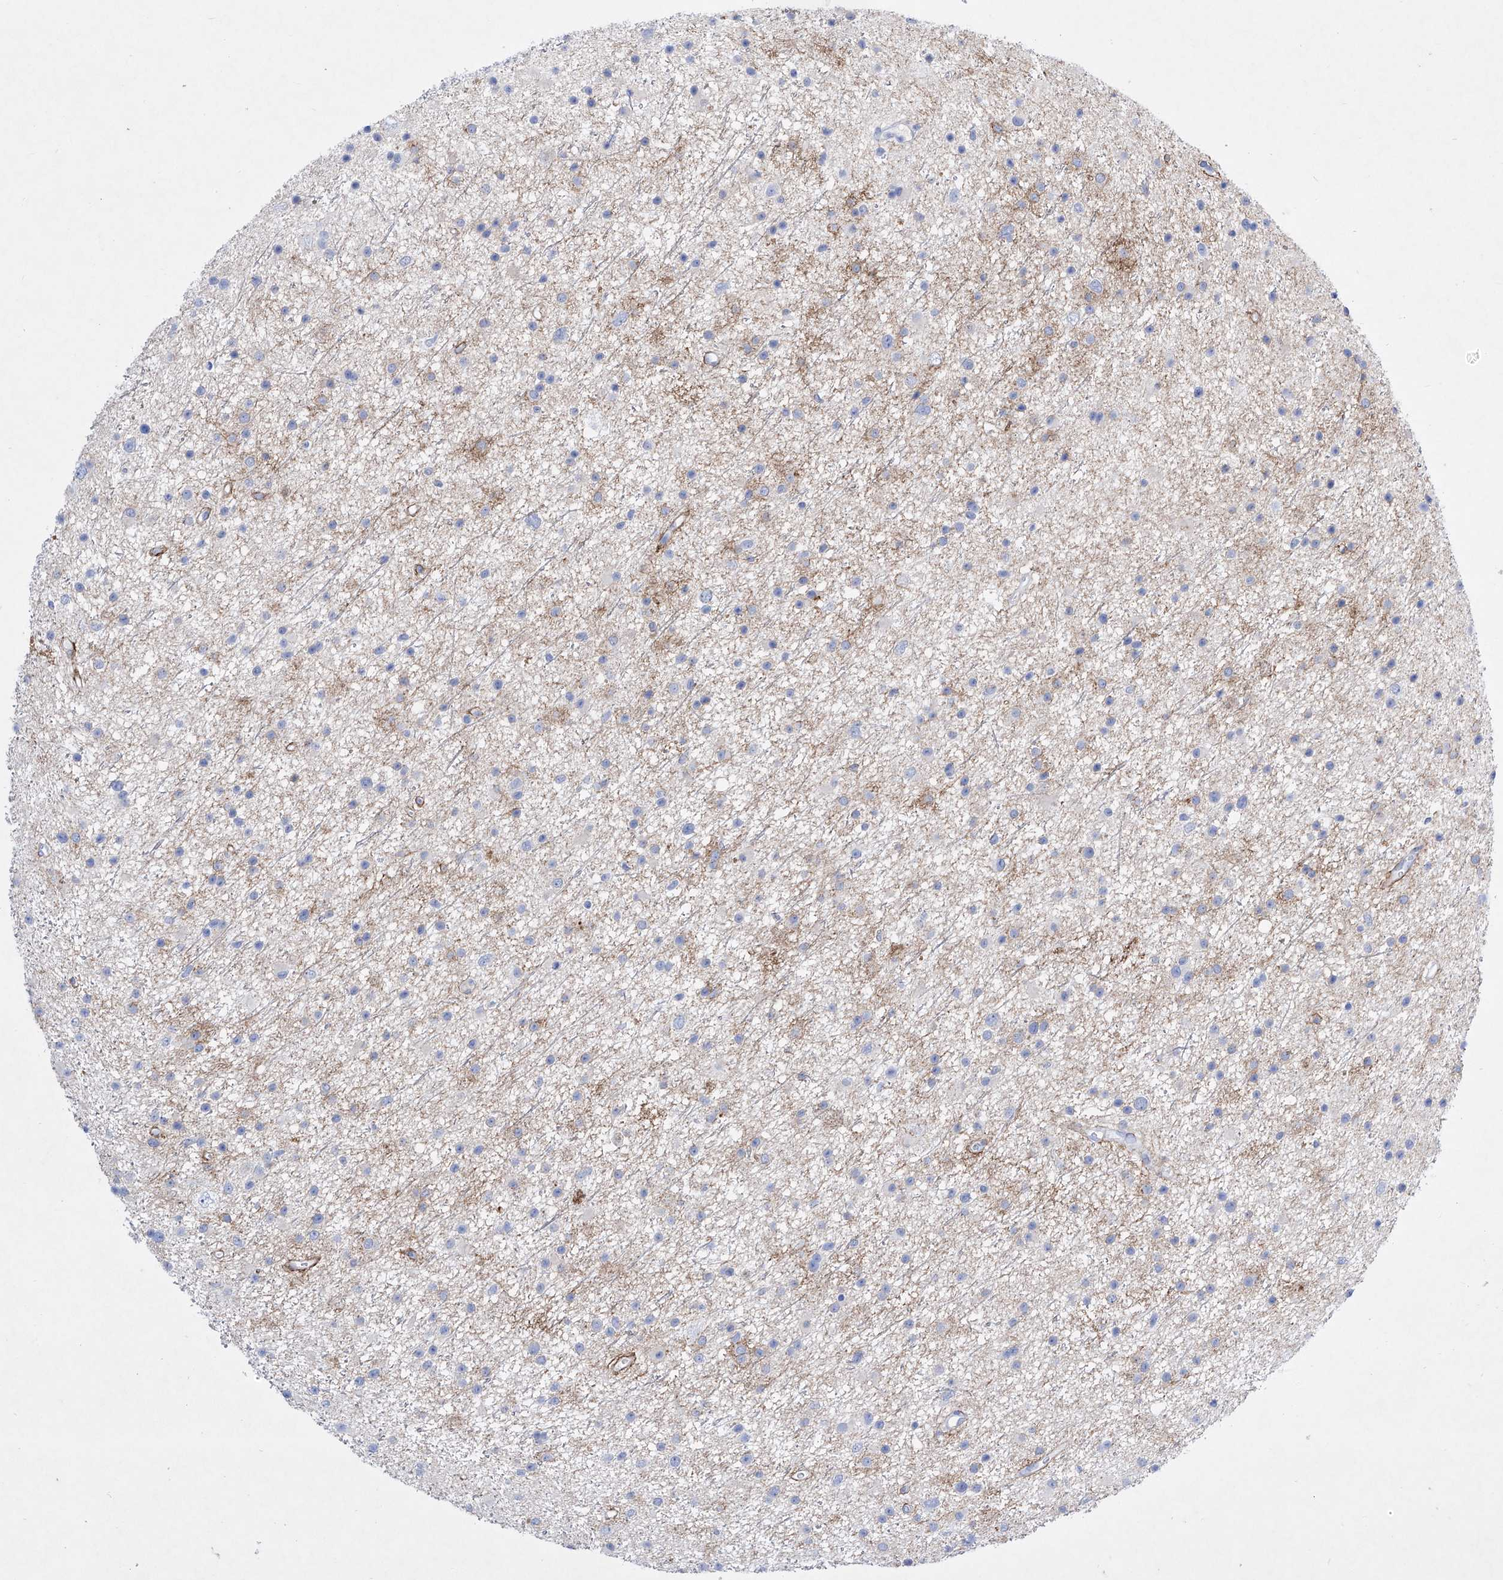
{"staining": {"intensity": "negative", "quantity": "none", "location": "none"}, "tissue": "glioma", "cell_type": "Tumor cells", "image_type": "cancer", "snomed": [{"axis": "morphology", "description": "Glioma, malignant, Low grade"}, {"axis": "topography", "description": "Cerebral cortex"}], "caption": "DAB (3,3'-diaminobenzidine) immunohistochemical staining of glioma demonstrates no significant staining in tumor cells.", "gene": "TM7SF2", "patient": {"sex": "female", "age": 39}}